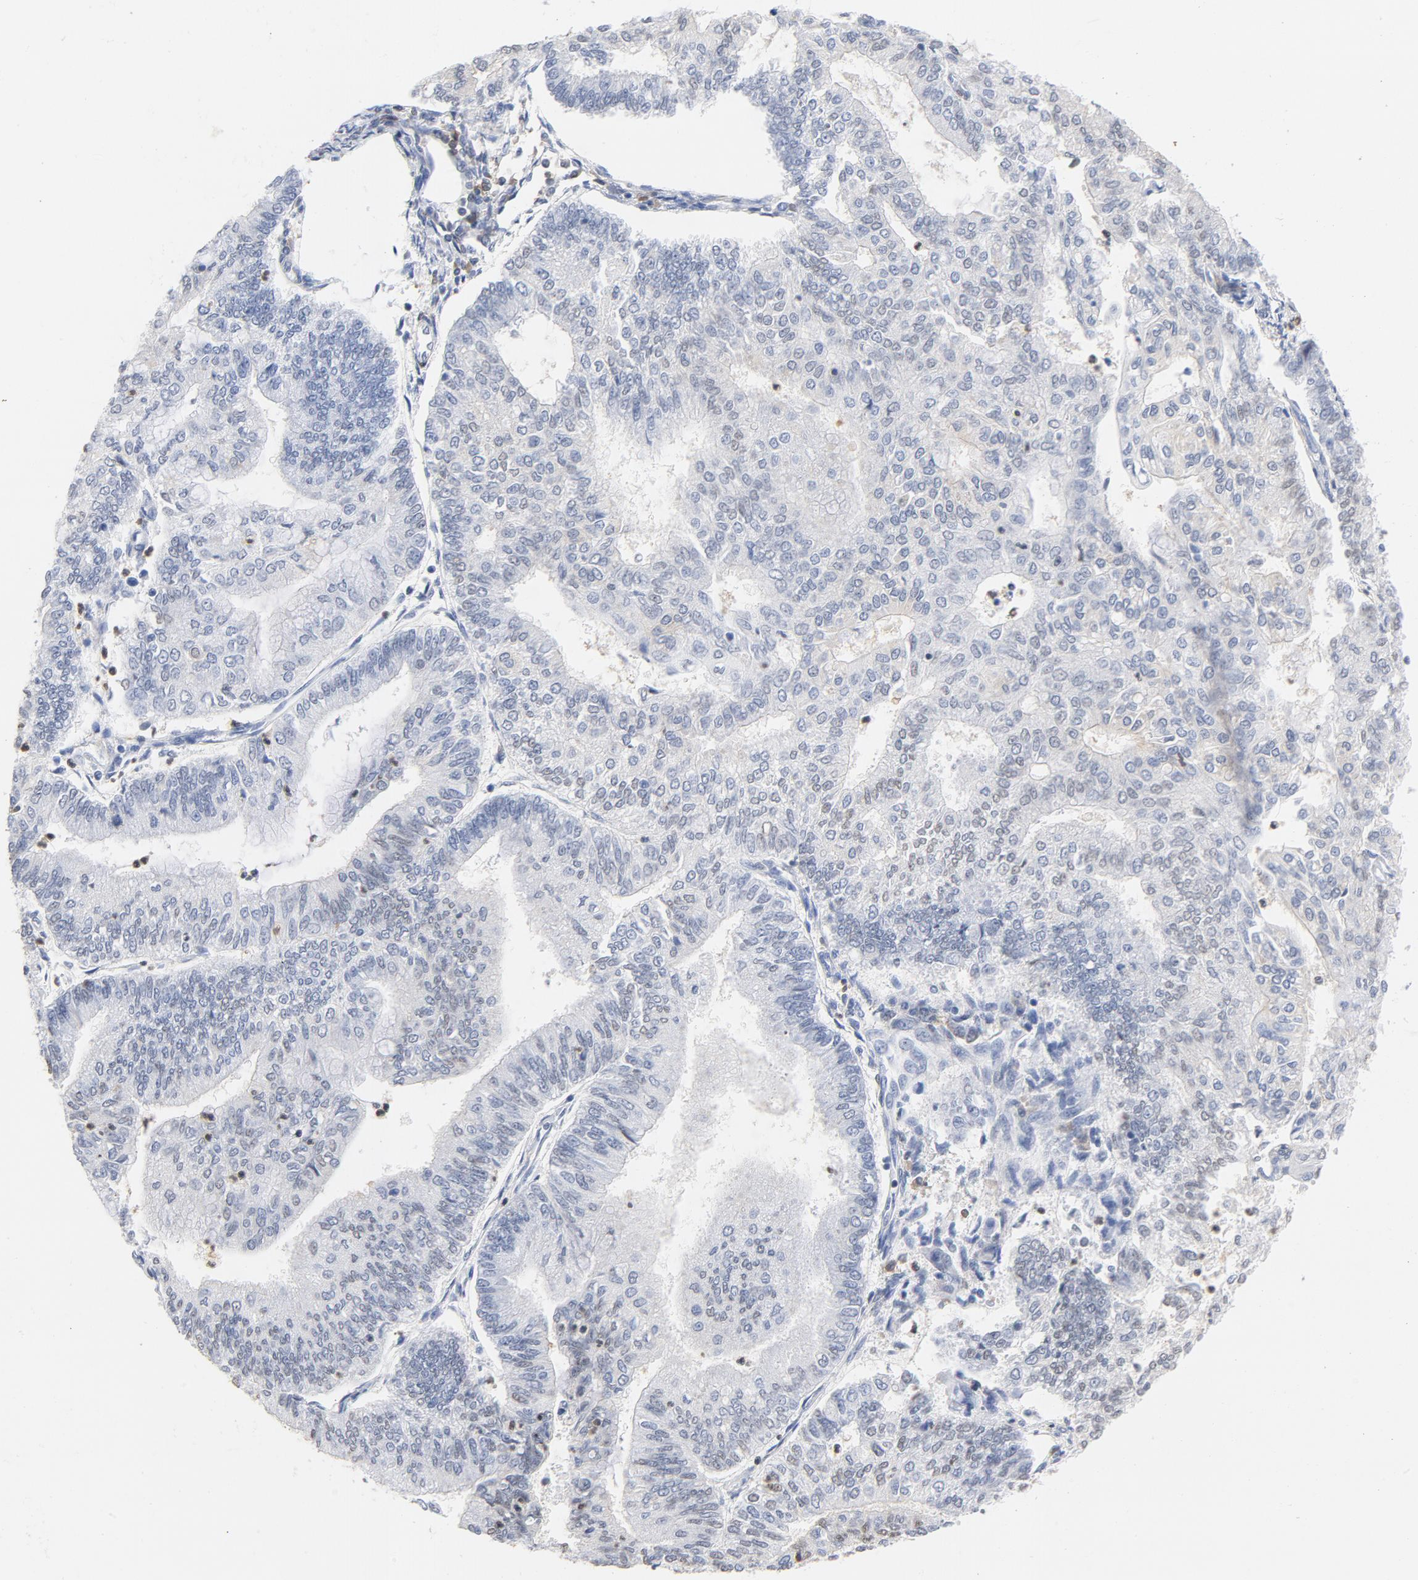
{"staining": {"intensity": "negative", "quantity": "none", "location": "none"}, "tissue": "endometrial cancer", "cell_type": "Tumor cells", "image_type": "cancer", "snomed": [{"axis": "morphology", "description": "Adenocarcinoma, NOS"}, {"axis": "topography", "description": "Endometrium"}], "caption": "Immunohistochemical staining of adenocarcinoma (endometrial) reveals no significant positivity in tumor cells.", "gene": "CDKN1B", "patient": {"sex": "female", "age": 59}}